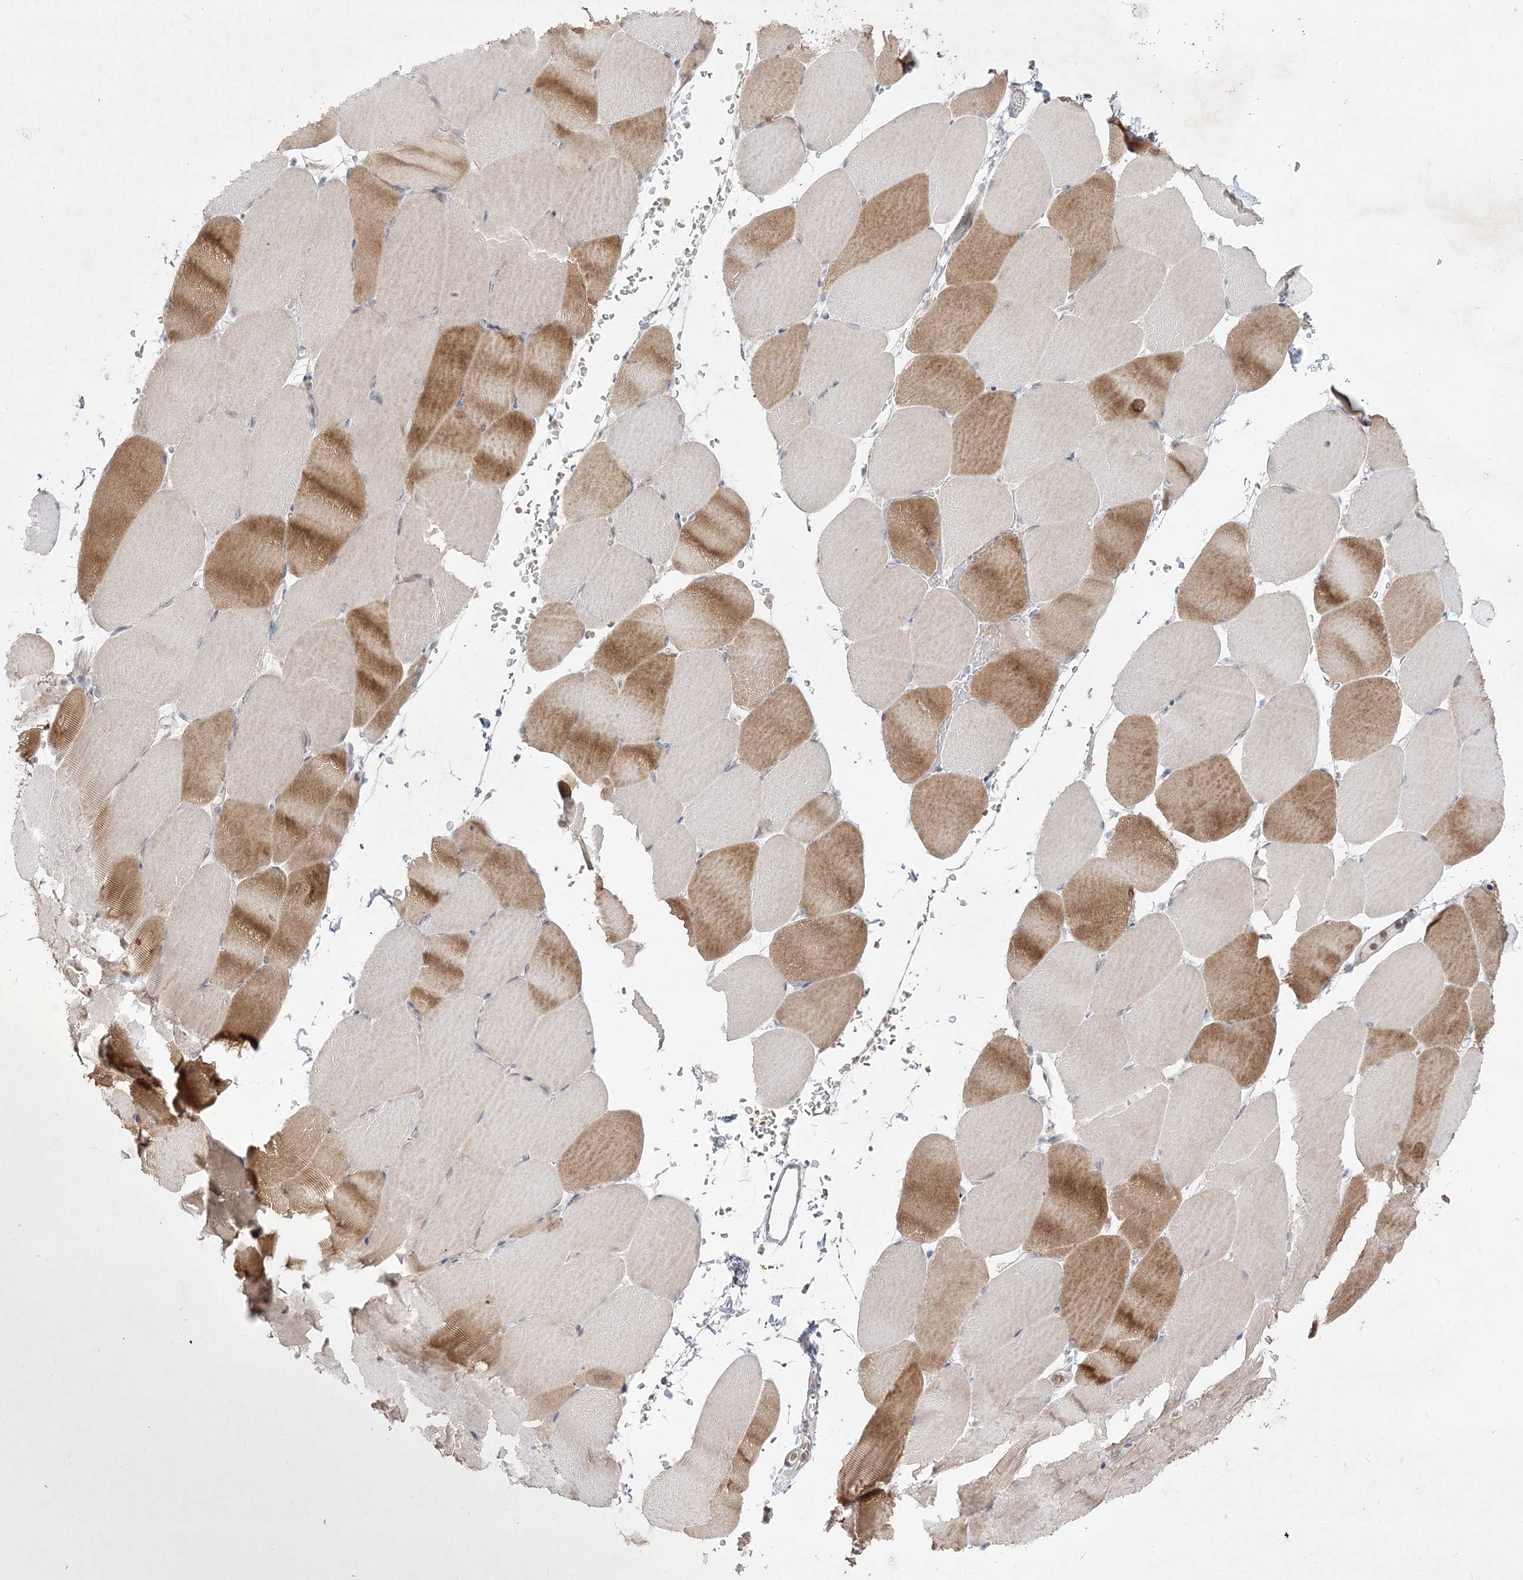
{"staining": {"intensity": "moderate", "quantity": "<25%", "location": "cytoplasmic/membranous"}, "tissue": "skeletal muscle", "cell_type": "Myocytes", "image_type": "normal", "snomed": [{"axis": "morphology", "description": "Normal tissue, NOS"}, {"axis": "topography", "description": "Skeletal muscle"}, {"axis": "topography", "description": "Parathyroid gland"}], "caption": "Protein staining of unremarkable skeletal muscle exhibits moderate cytoplasmic/membranous positivity in approximately <25% of myocytes.", "gene": "CLNK", "patient": {"sex": "female", "age": 37}}